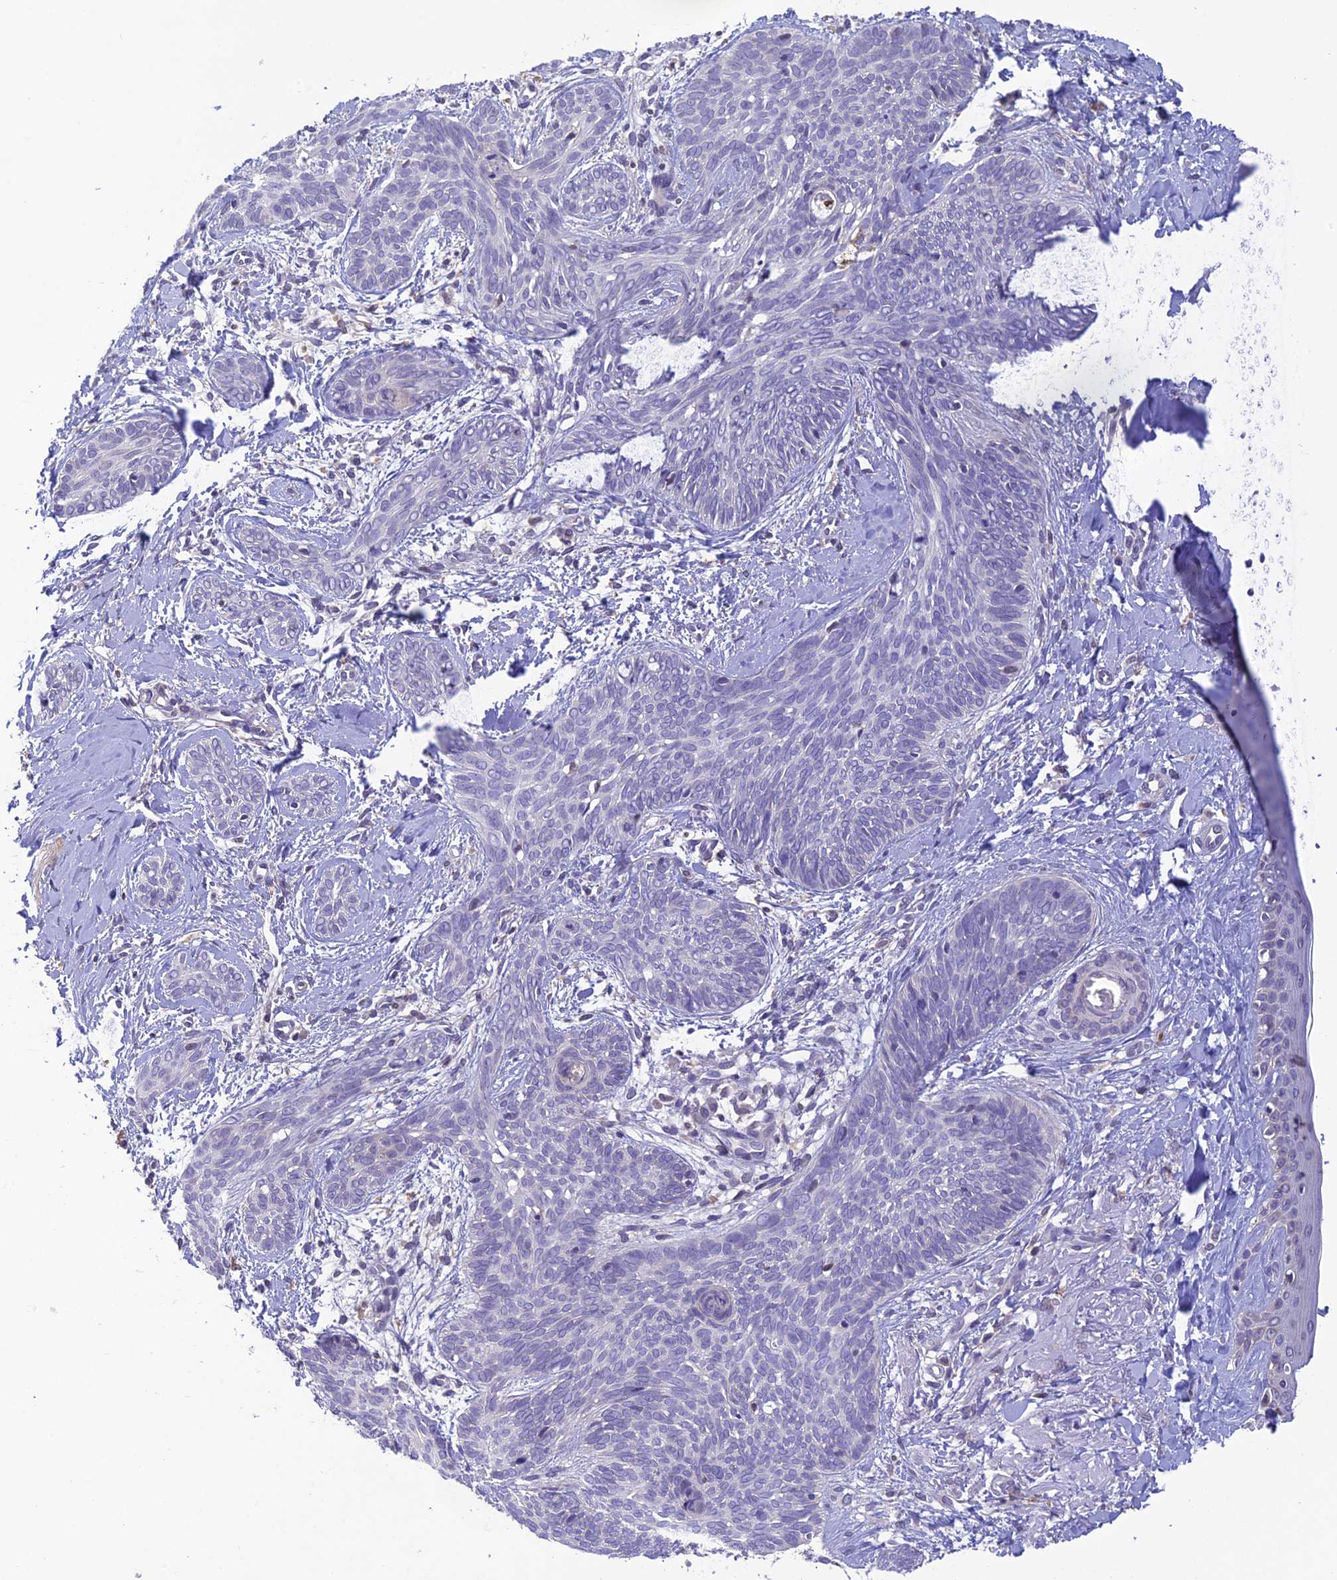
{"staining": {"intensity": "negative", "quantity": "none", "location": "none"}, "tissue": "skin cancer", "cell_type": "Tumor cells", "image_type": "cancer", "snomed": [{"axis": "morphology", "description": "Basal cell carcinoma"}, {"axis": "topography", "description": "Skin"}], "caption": "Photomicrograph shows no protein positivity in tumor cells of skin cancer (basal cell carcinoma) tissue.", "gene": "BMT2", "patient": {"sex": "female", "age": 81}}